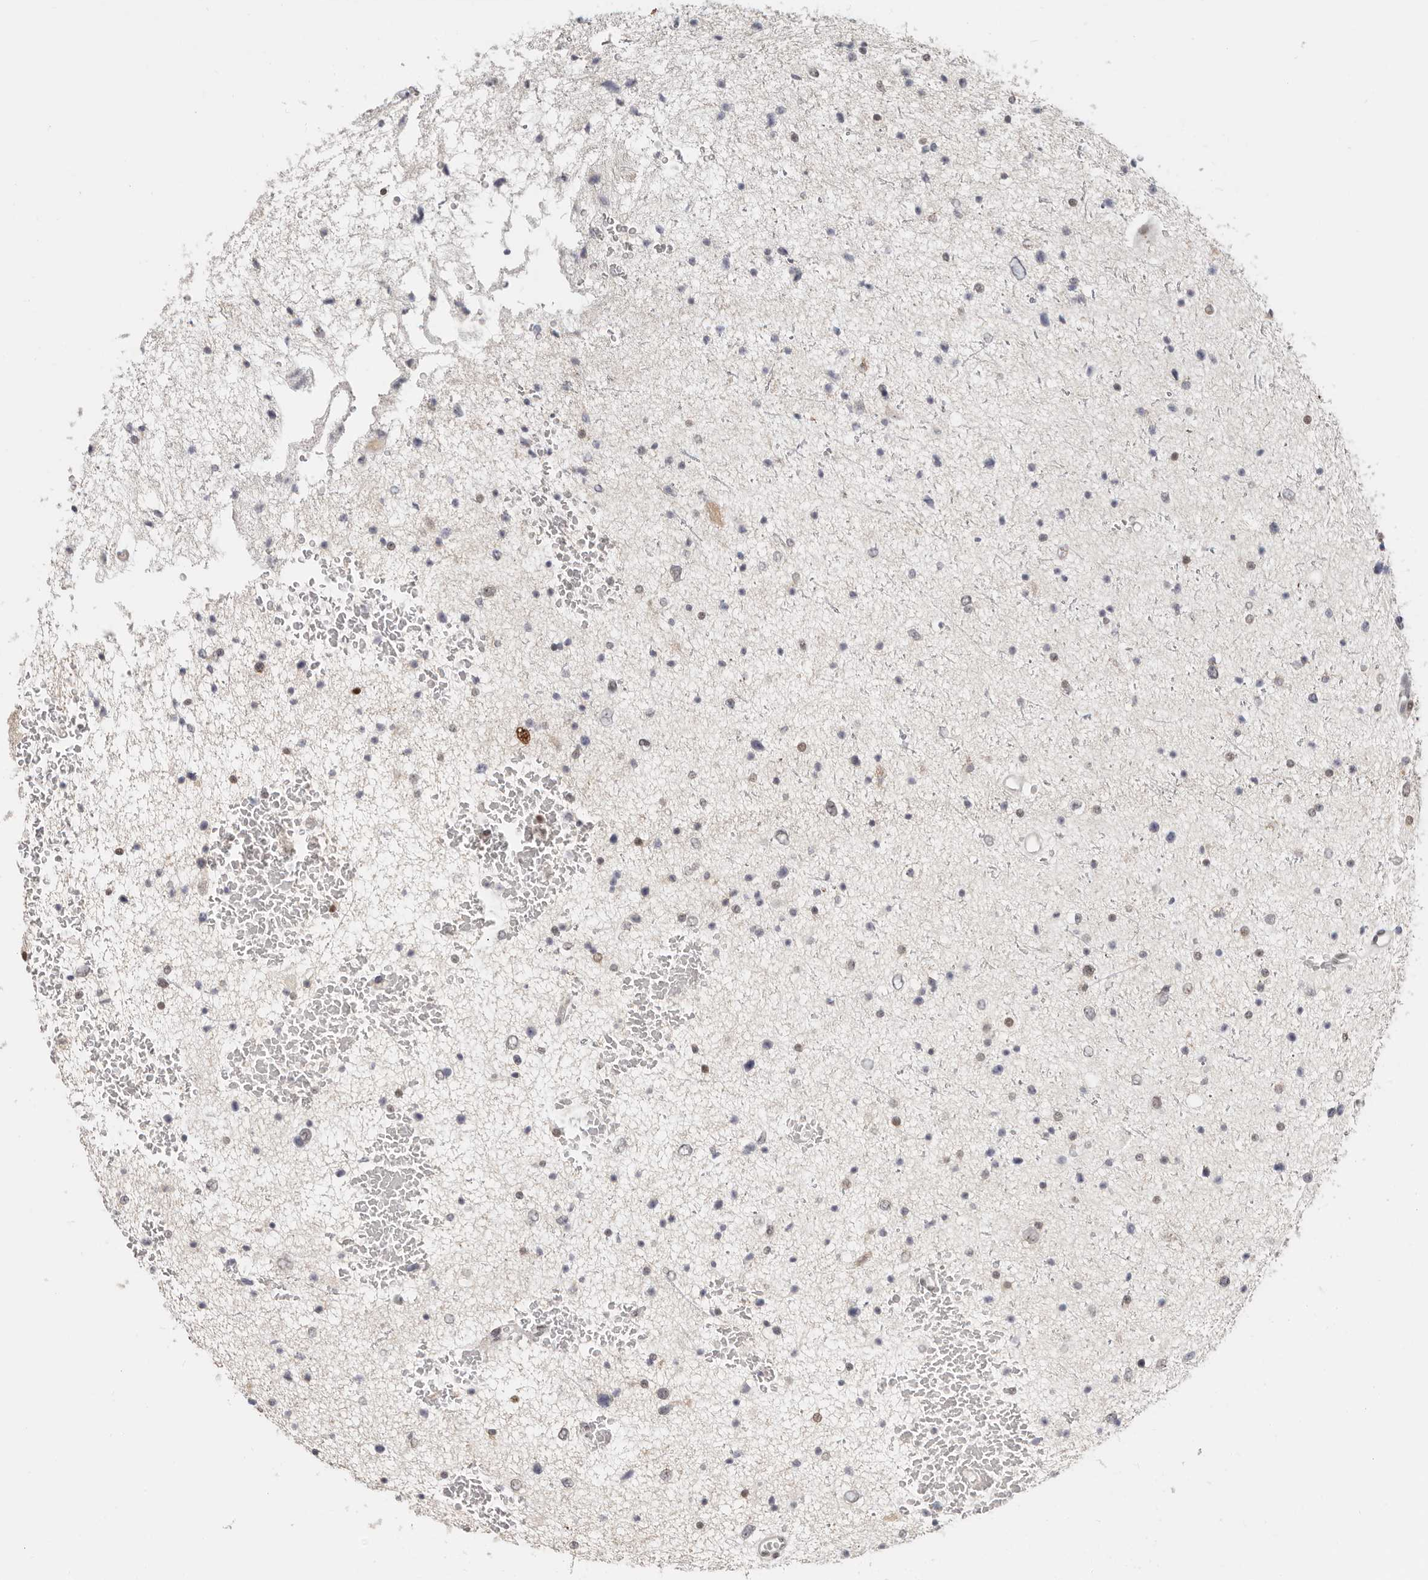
{"staining": {"intensity": "moderate", "quantity": "25%-75%", "location": "nuclear"}, "tissue": "glioma", "cell_type": "Tumor cells", "image_type": "cancer", "snomed": [{"axis": "morphology", "description": "Glioma, malignant, Low grade"}, {"axis": "topography", "description": "Cerebral cortex"}], "caption": "The histopathology image demonstrates a brown stain indicating the presence of a protein in the nuclear of tumor cells in glioma. The staining was performed using DAB (3,3'-diaminobenzidine) to visualize the protein expression in brown, while the nuclei were stained in blue with hematoxylin (Magnification: 20x).", "gene": "RFC2", "patient": {"sex": "female", "age": 39}}